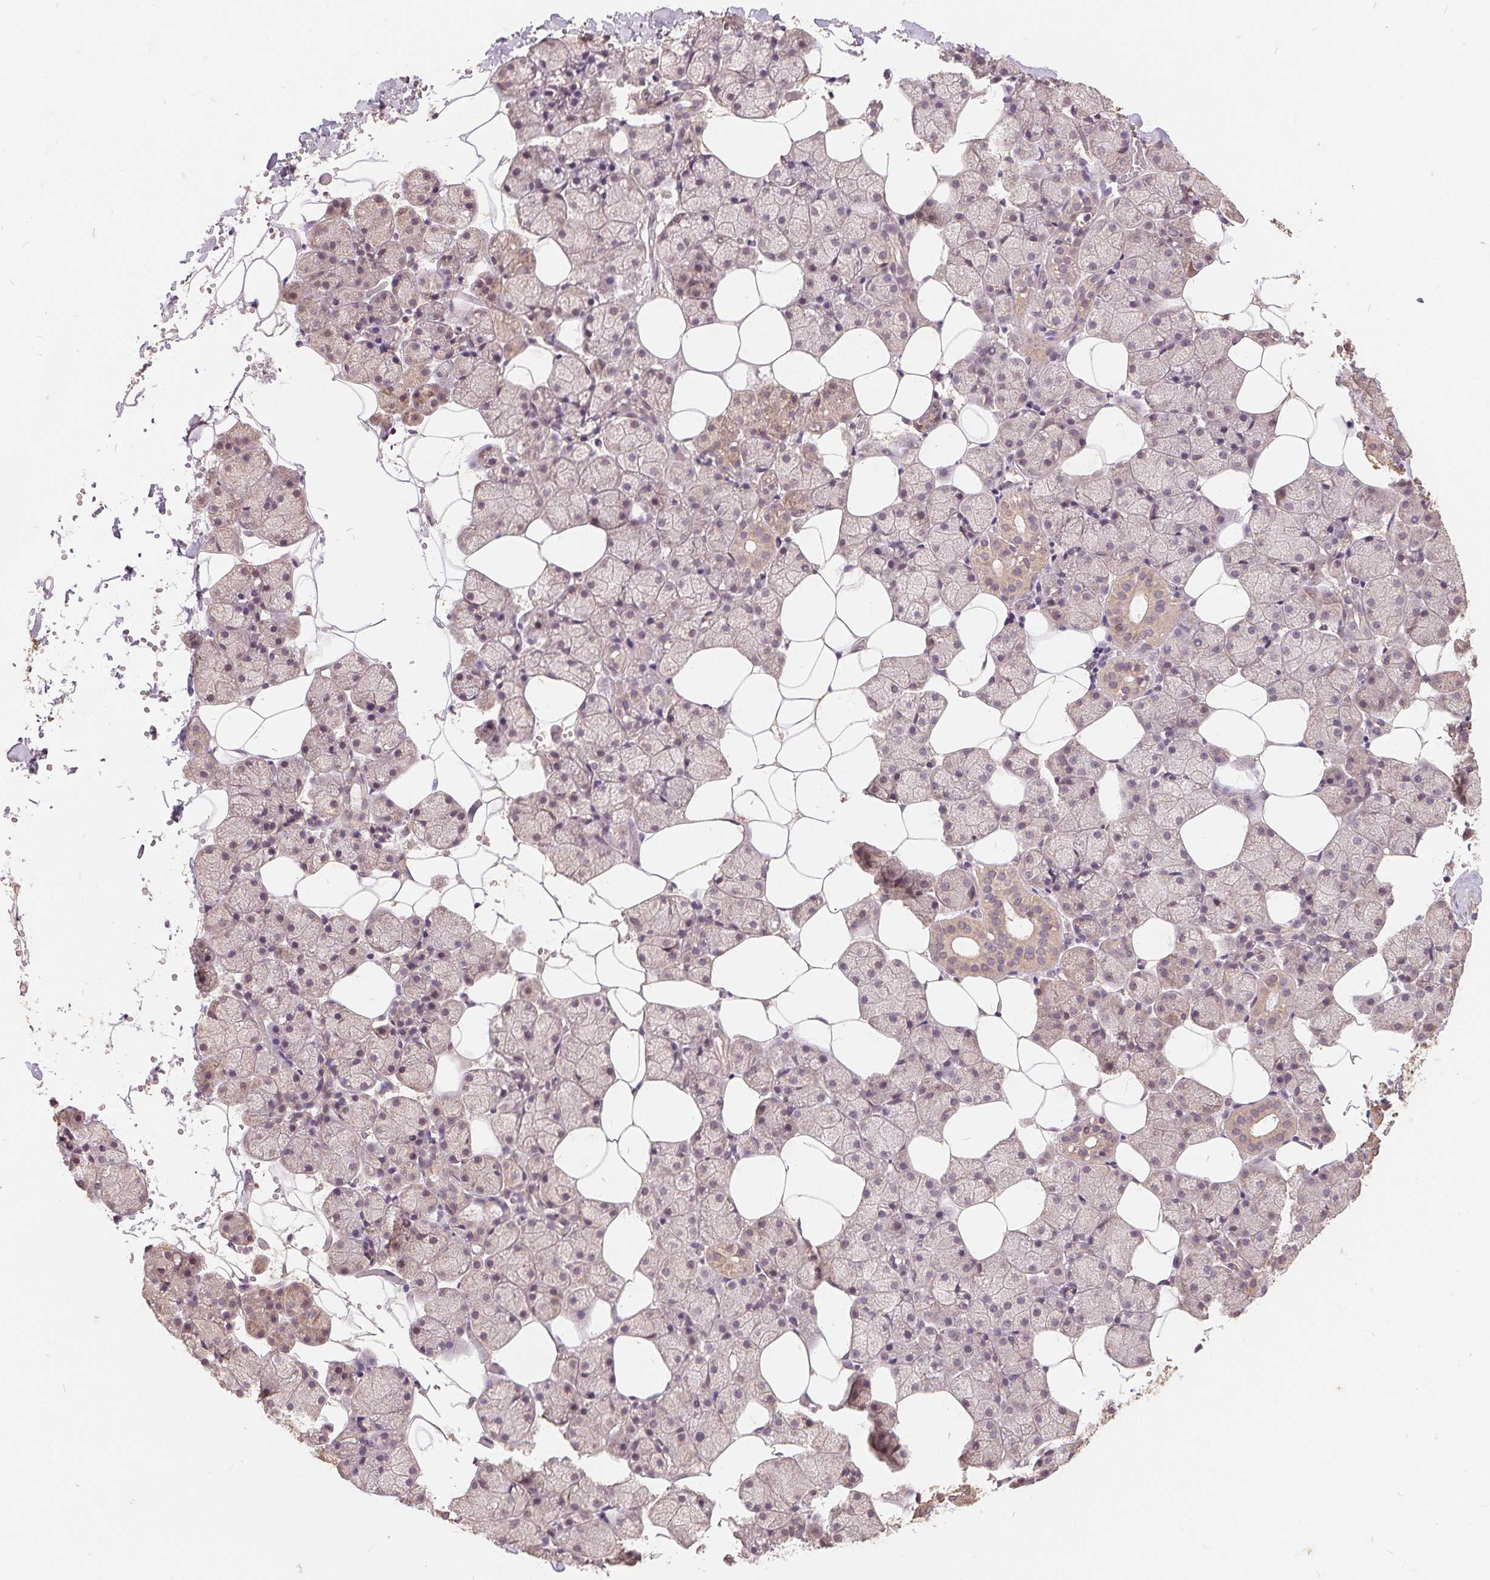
{"staining": {"intensity": "weak", "quantity": "25%-75%", "location": "cytoplasmic/membranous"}, "tissue": "salivary gland", "cell_type": "Glandular cells", "image_type": "normal", "snomed": [{"axis": "morphology", "description": "Normal tissue, NOS"}, {"axis": "topography", "description": "Salivary gland"}], "caption": "IHC staining of normal salivary gland, which exhibits low levels of weak cytoplasmic/membranous expression in approximately 25%-75% of glandular cells indicating weak cytoplasmic/membranous protein positivity. The staining was performed using DAB (3,3'-diaminobenzidine) (brown) for protein detection and nuclei were counterstained in hematoxylin (blue).", "gene": "CDIPT", "patient": {"sex": "male", "age": 38}}